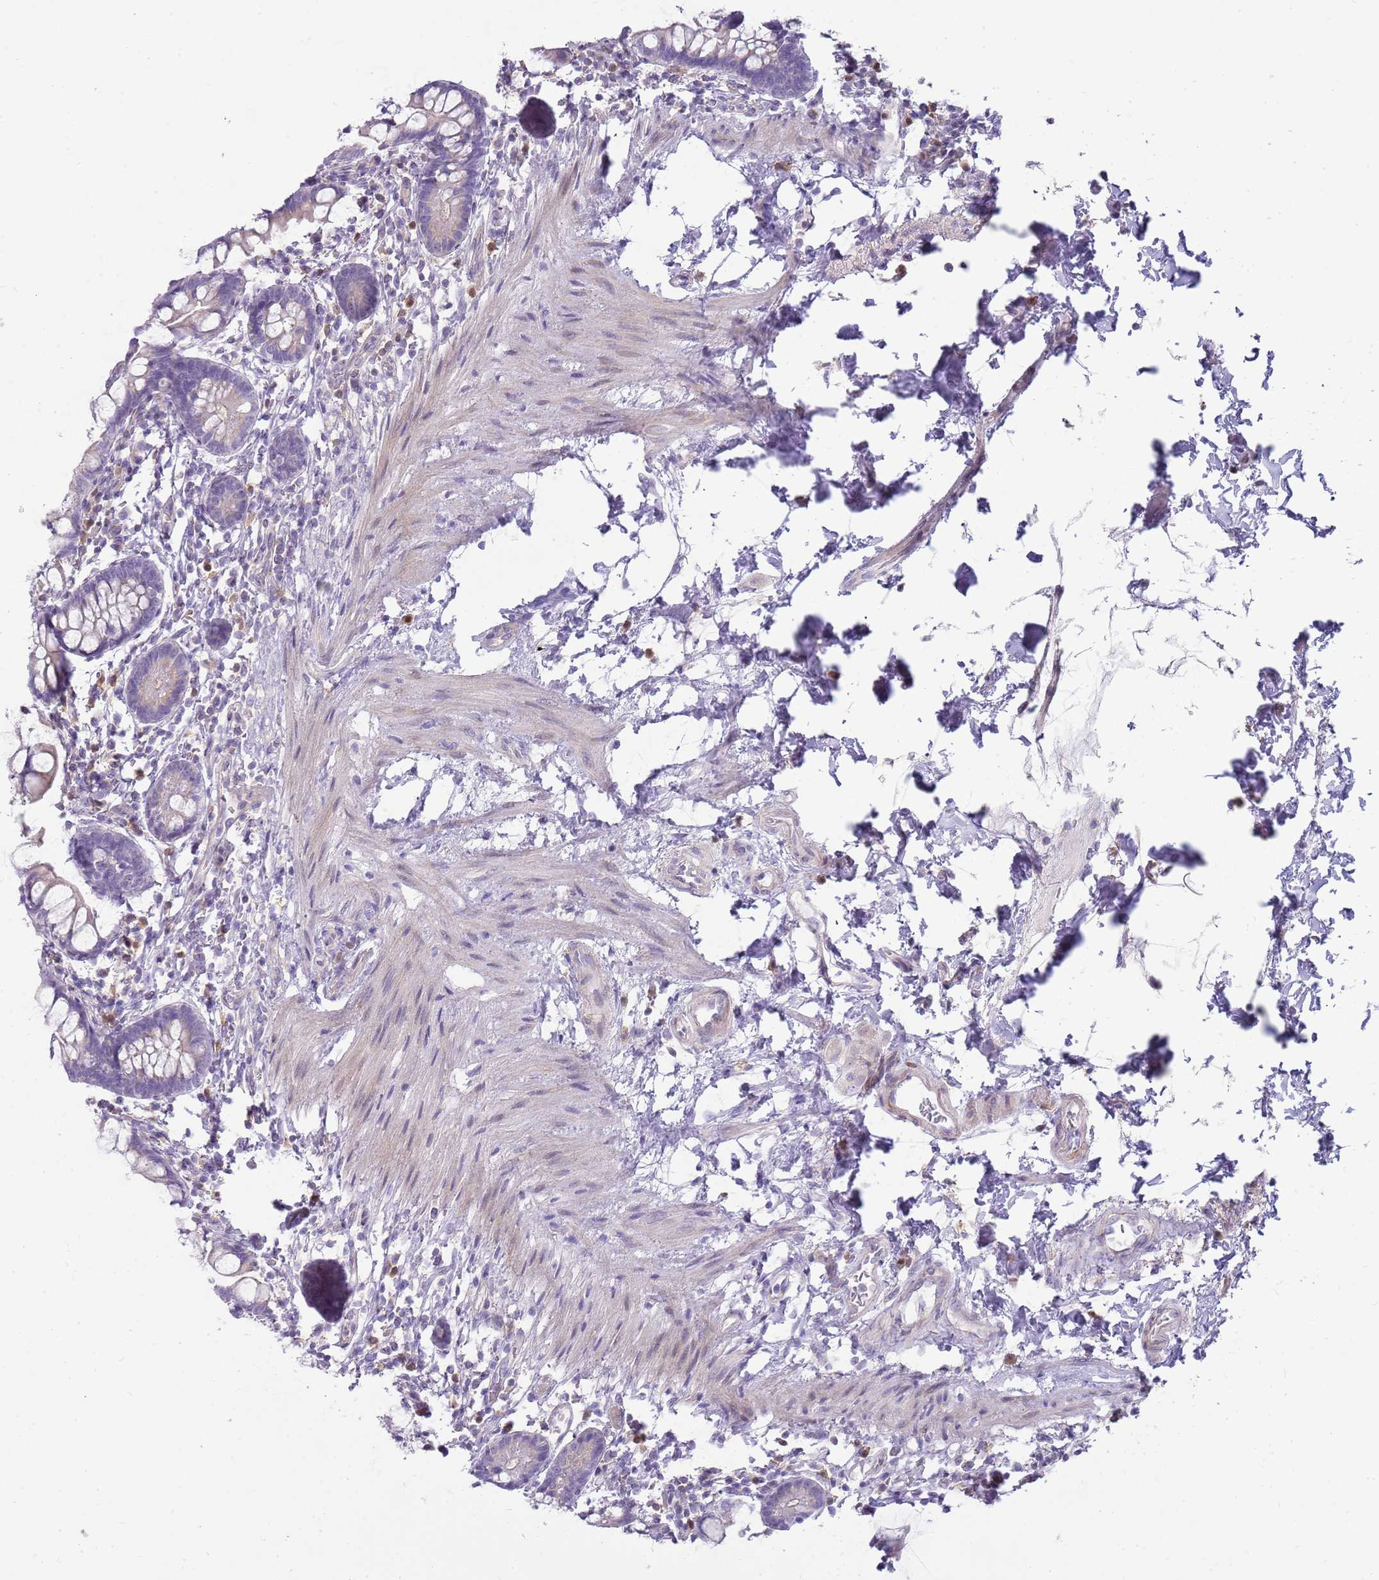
{"staining": {"intensity": "negative", "quantity": "none", "location": "none"}, "tissue": "small intestine", "cell_type": "Glandular cells", "image_type": "normal", "snomed": [{"axis": "morphology", "description": "Normal tissue, NOS"}, {"axis": "topography", "description": "Small intestine"}], "caption": "This is an immunohistochemistry (IHC) micrograph of normal human small intestine. There is no staining in glandular cells.", "gene": "DIPK1C", "patient": {"sex": "female", "age": 84}}